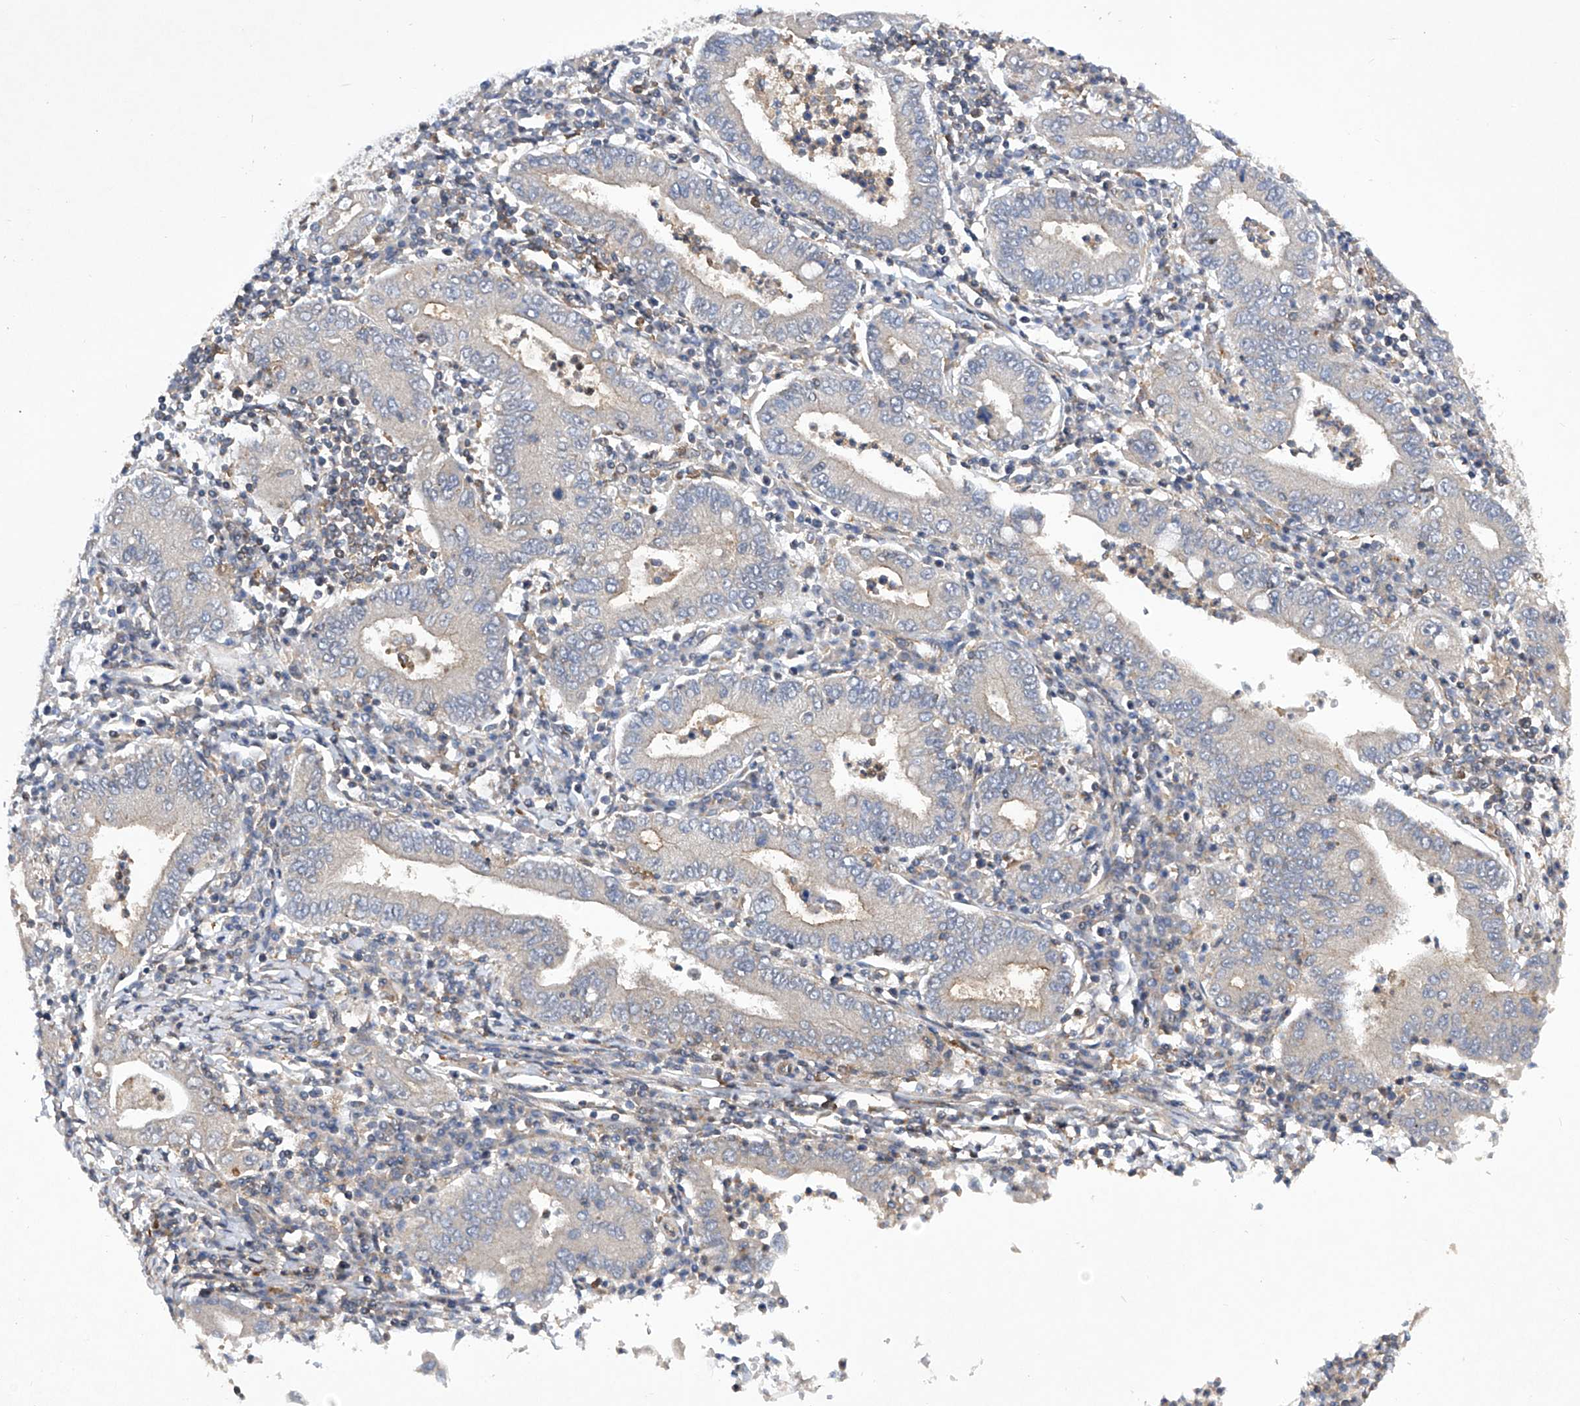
{"staining": {"intensity": "negative", "quantity": "none", "location": "none"}, "tissue": "stomach cancer", "cell_type": "Tumor cells", "image_type": "cancer", "snomed": [{"axis": "morphology", "description": "Normal tissue, NOS"}, {"axis": "morphology", "description": "Adenocarcinoma, NOS"}, {"axis": "topography", "description": "Esophagus"}, {"axis": "topography", "description": "Stomach, upper"}, {"axis": "topography", "description": "Peripheral nerve tissue"}], "caption": "Protein analysis of stomach cancer reveals no significant positivity in tumor cells.", "gene": "CISH", "patient": {"sex": "male", "age": 62}}